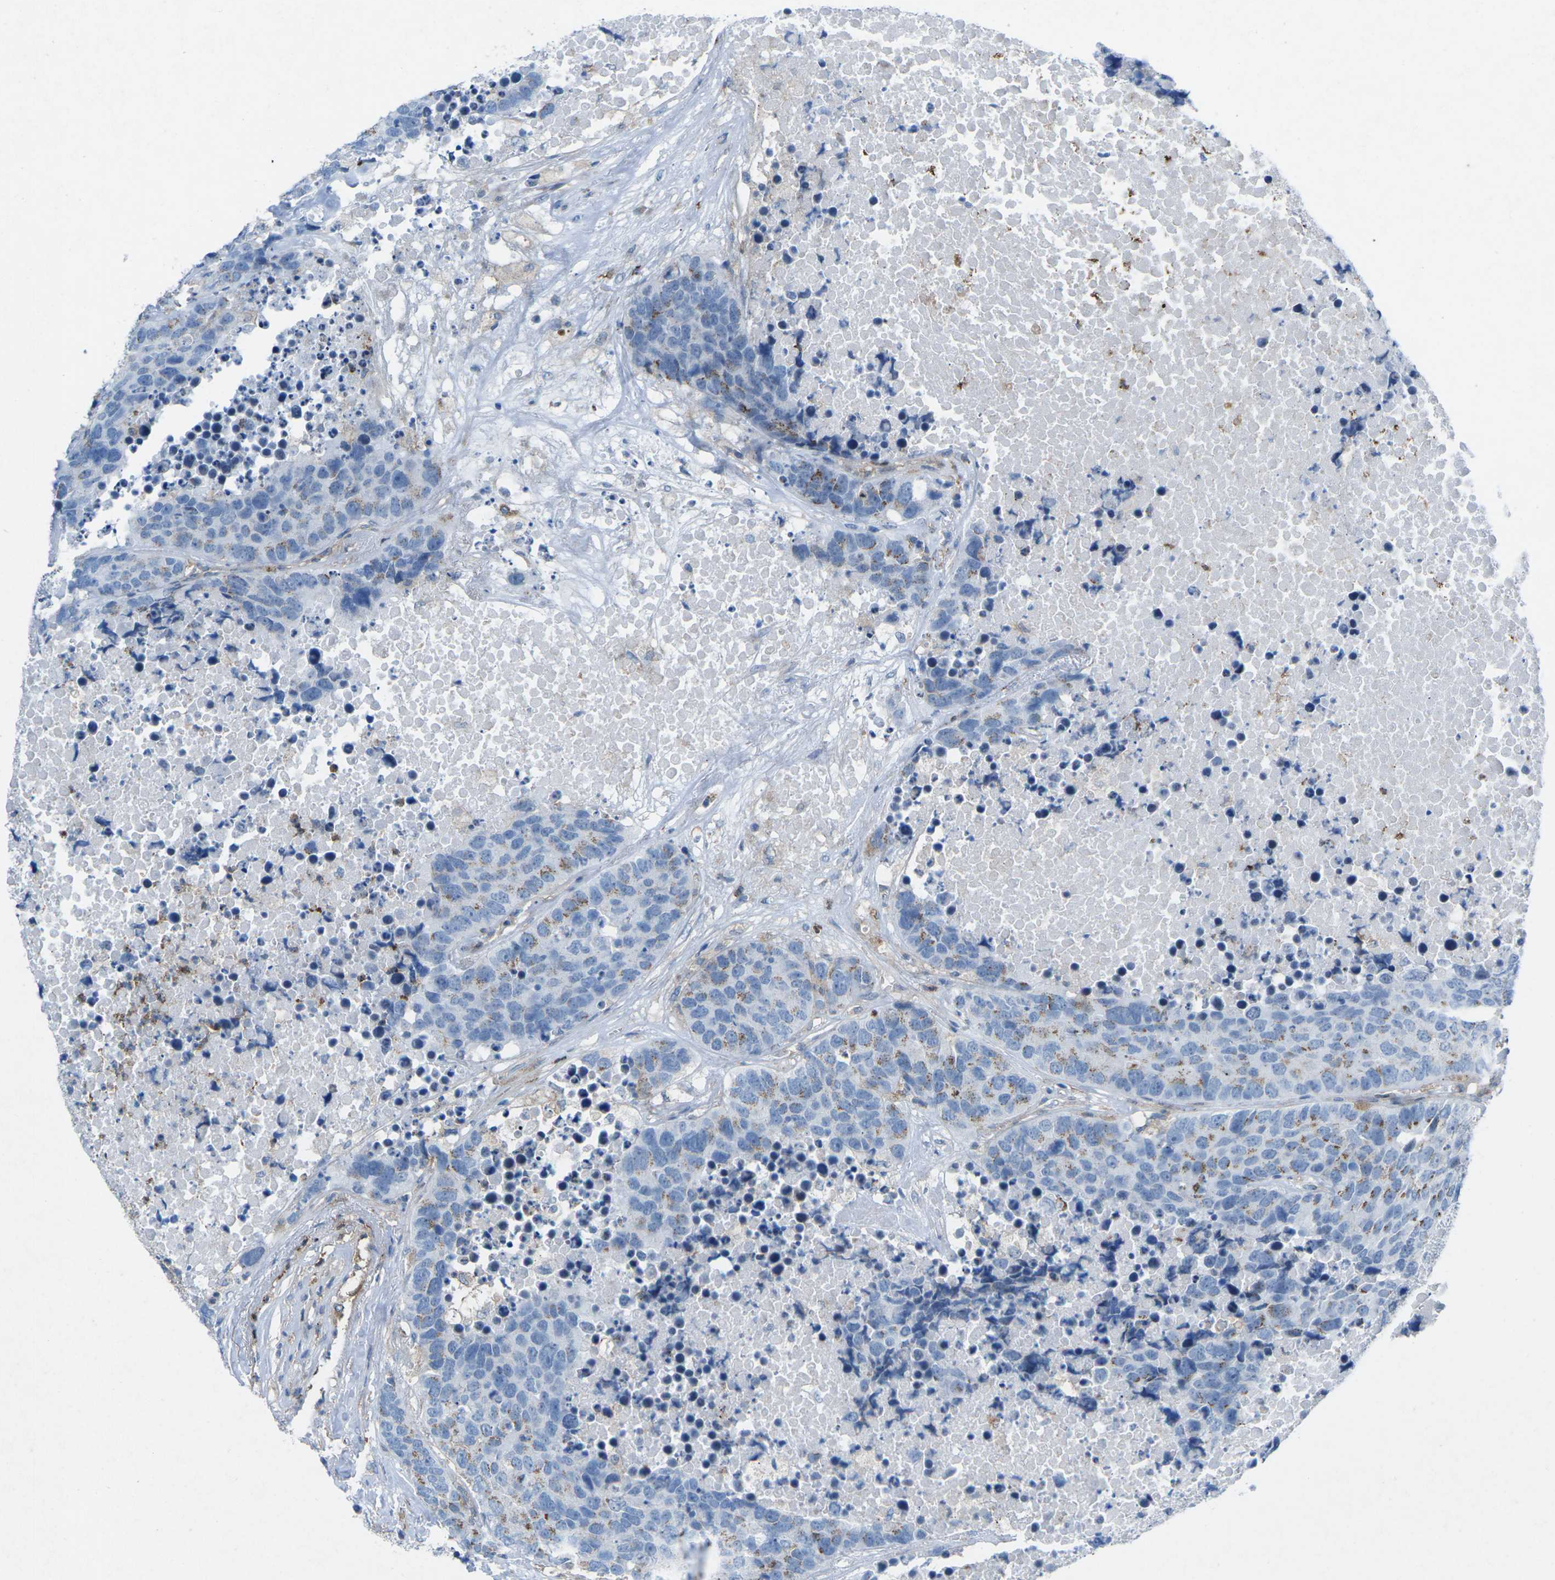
{"staining": {"intensity": "moderate", "quantity": "25%-75%", "location": "cytoplasmic/membranous"}, "tissue": "carcinoid", "cell_type": "Tumor cells", "image_type": "cancer", "snomed": [{"axis": "morphology", "description": "Carcinoid, malignant, NOS"}, {"axis": "topography", "description": "Lung"}], "caption": "There is medium levels of moderate cytoplasmic/membranous expression in tumor cells of malignant carcinoid, as demonstrated by immunohistochemical staining (brown color).", "gene": "STK11", "patient": {"sex": "male", "age": 60}}